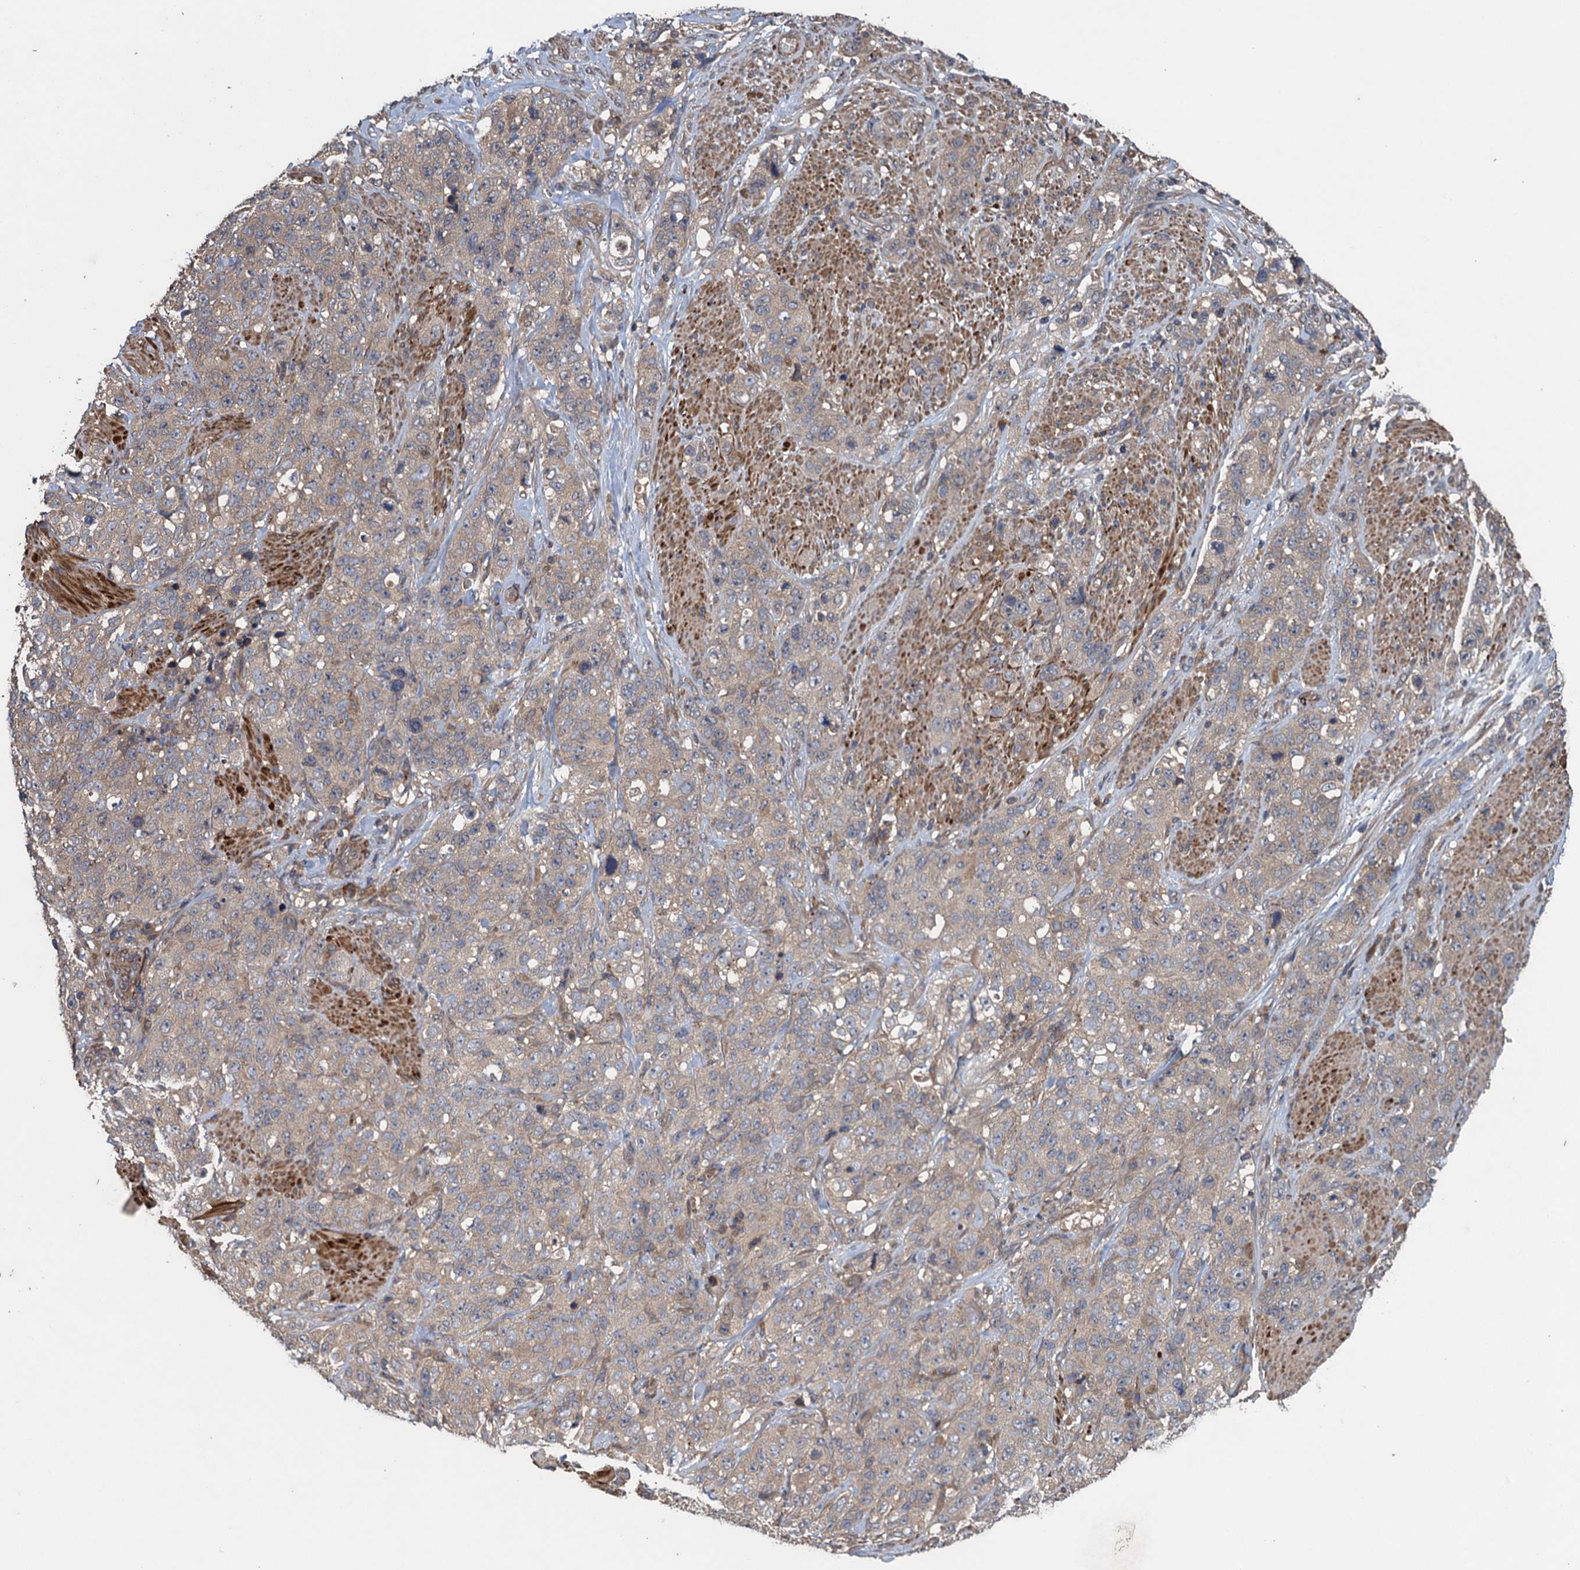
{"staining": {"intensity": "weak", "quantity": ">75%", "location": "cytoplasmic/membranous"}, "tissue": "stomach cancer", "cell_type": "Tumor cells", "image_type": "cancer", "snomed": [{"axis": "morphology", "description": "Adenocarcinoma, NOS"}, {"axis": "topography", "description": "Stomach"}], "caption": "Immunohistochemistry (IHC) image of human stomach cancer stained for a protein (brown), which shows low levels of weak cytoplasmic/membranous positivity in about >75% of tumor cells.", "gene": "CNTN5", "patient": {"sex": "male", "age": 48}}